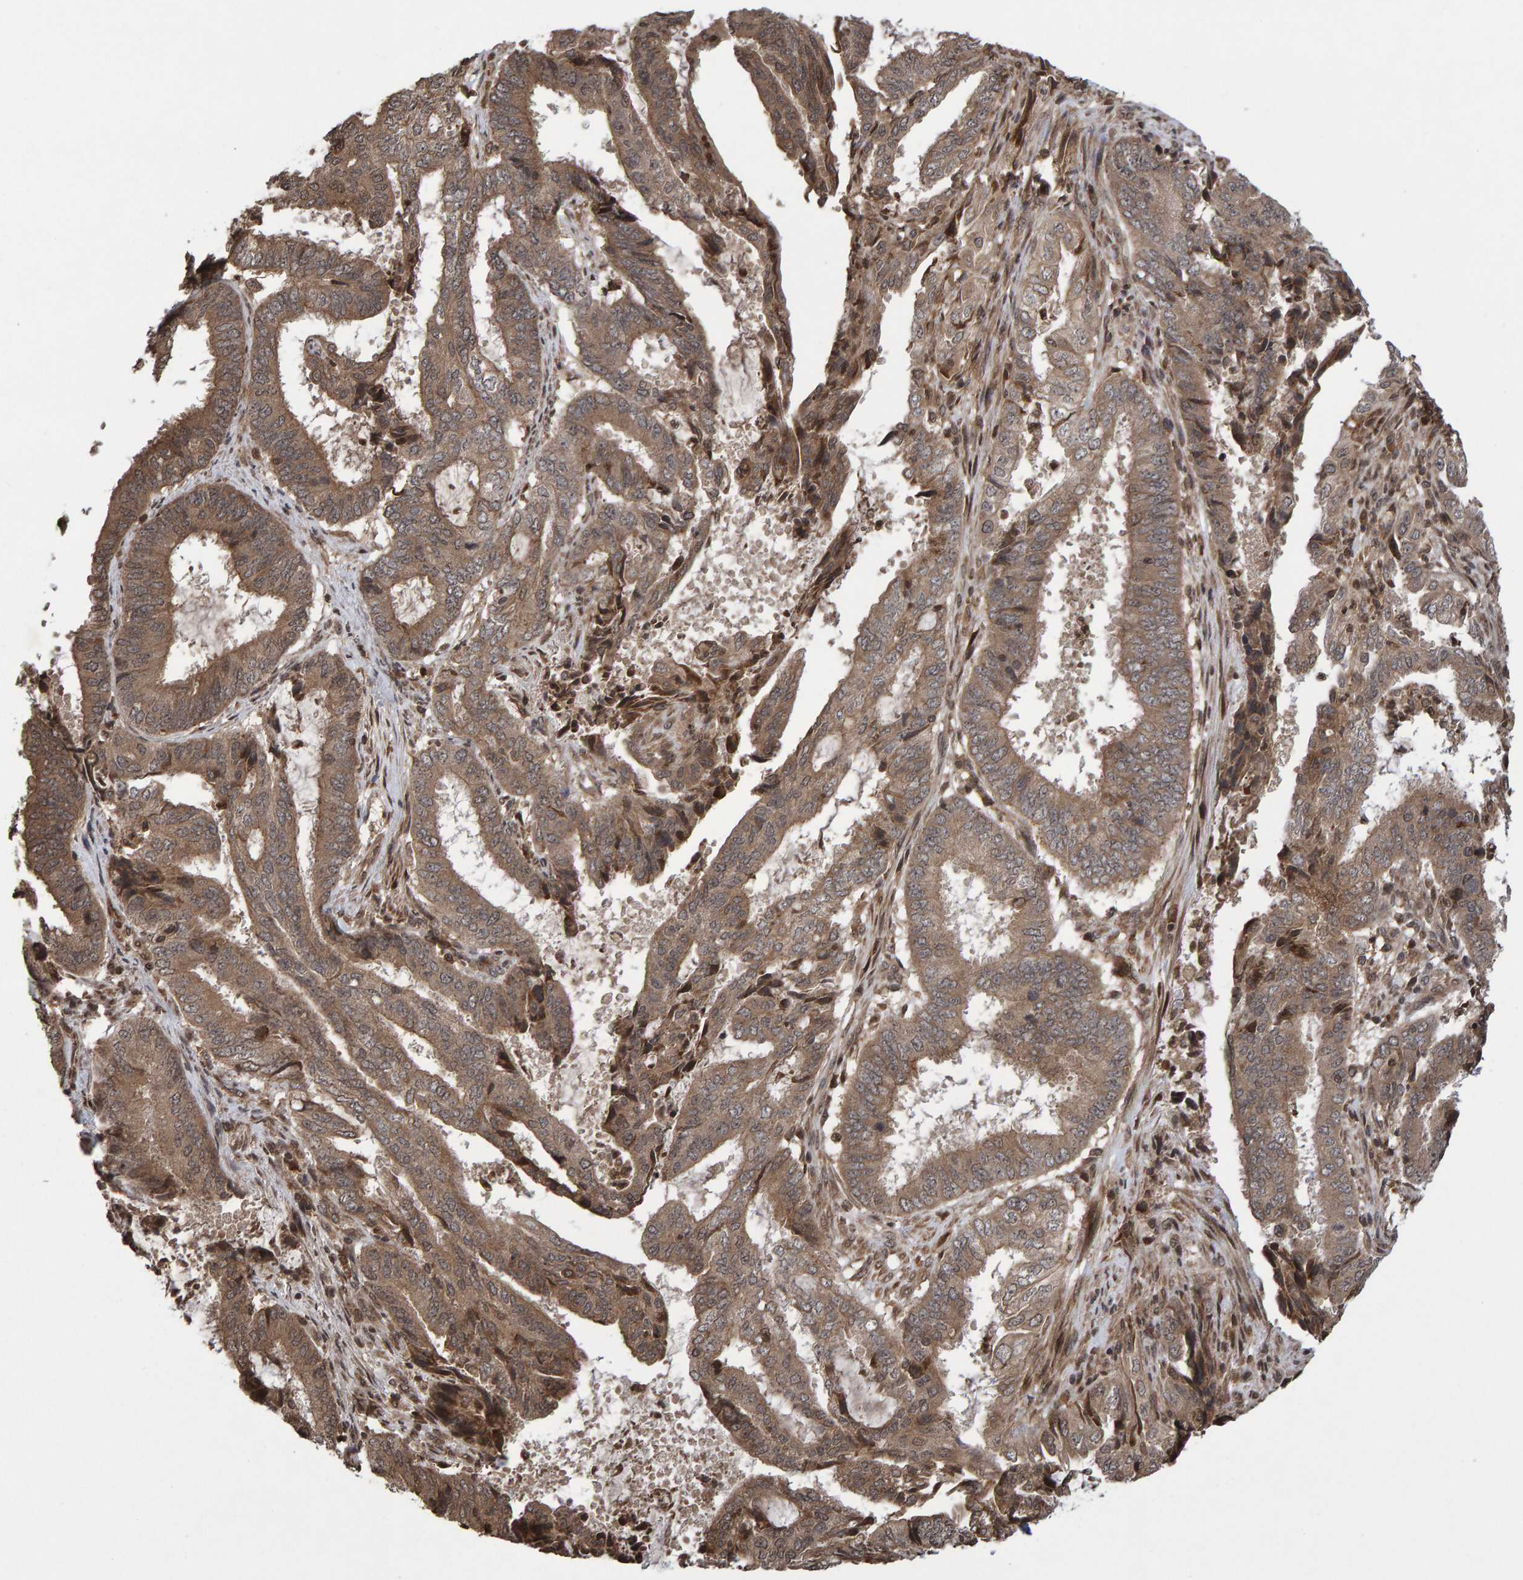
{"staining": {"intensity": "moderate", "quantity": ">75%", "location": "cytoplasmic/membranous"}, "tissue": "endometrial cancer", "cell_type": "Tumor cells", "image_type": "cancer", "snomed": [{"axis": "morphology", "description": "Adenocarcinoma, NOS"}, {"axis": "topography", "description": "Endometrium"}], "caption": "High-magnification brightfield microscopy of endometrial adenocarcinoma stained with DAB (brown) and counterstained with hematoxylin (blue). tumor cells exhibit moderate cytoplasmic/membranous positivity is present in about>75% of cells.", "gene": "GAB2", "patient": {"sex": "female", "age": 51}}